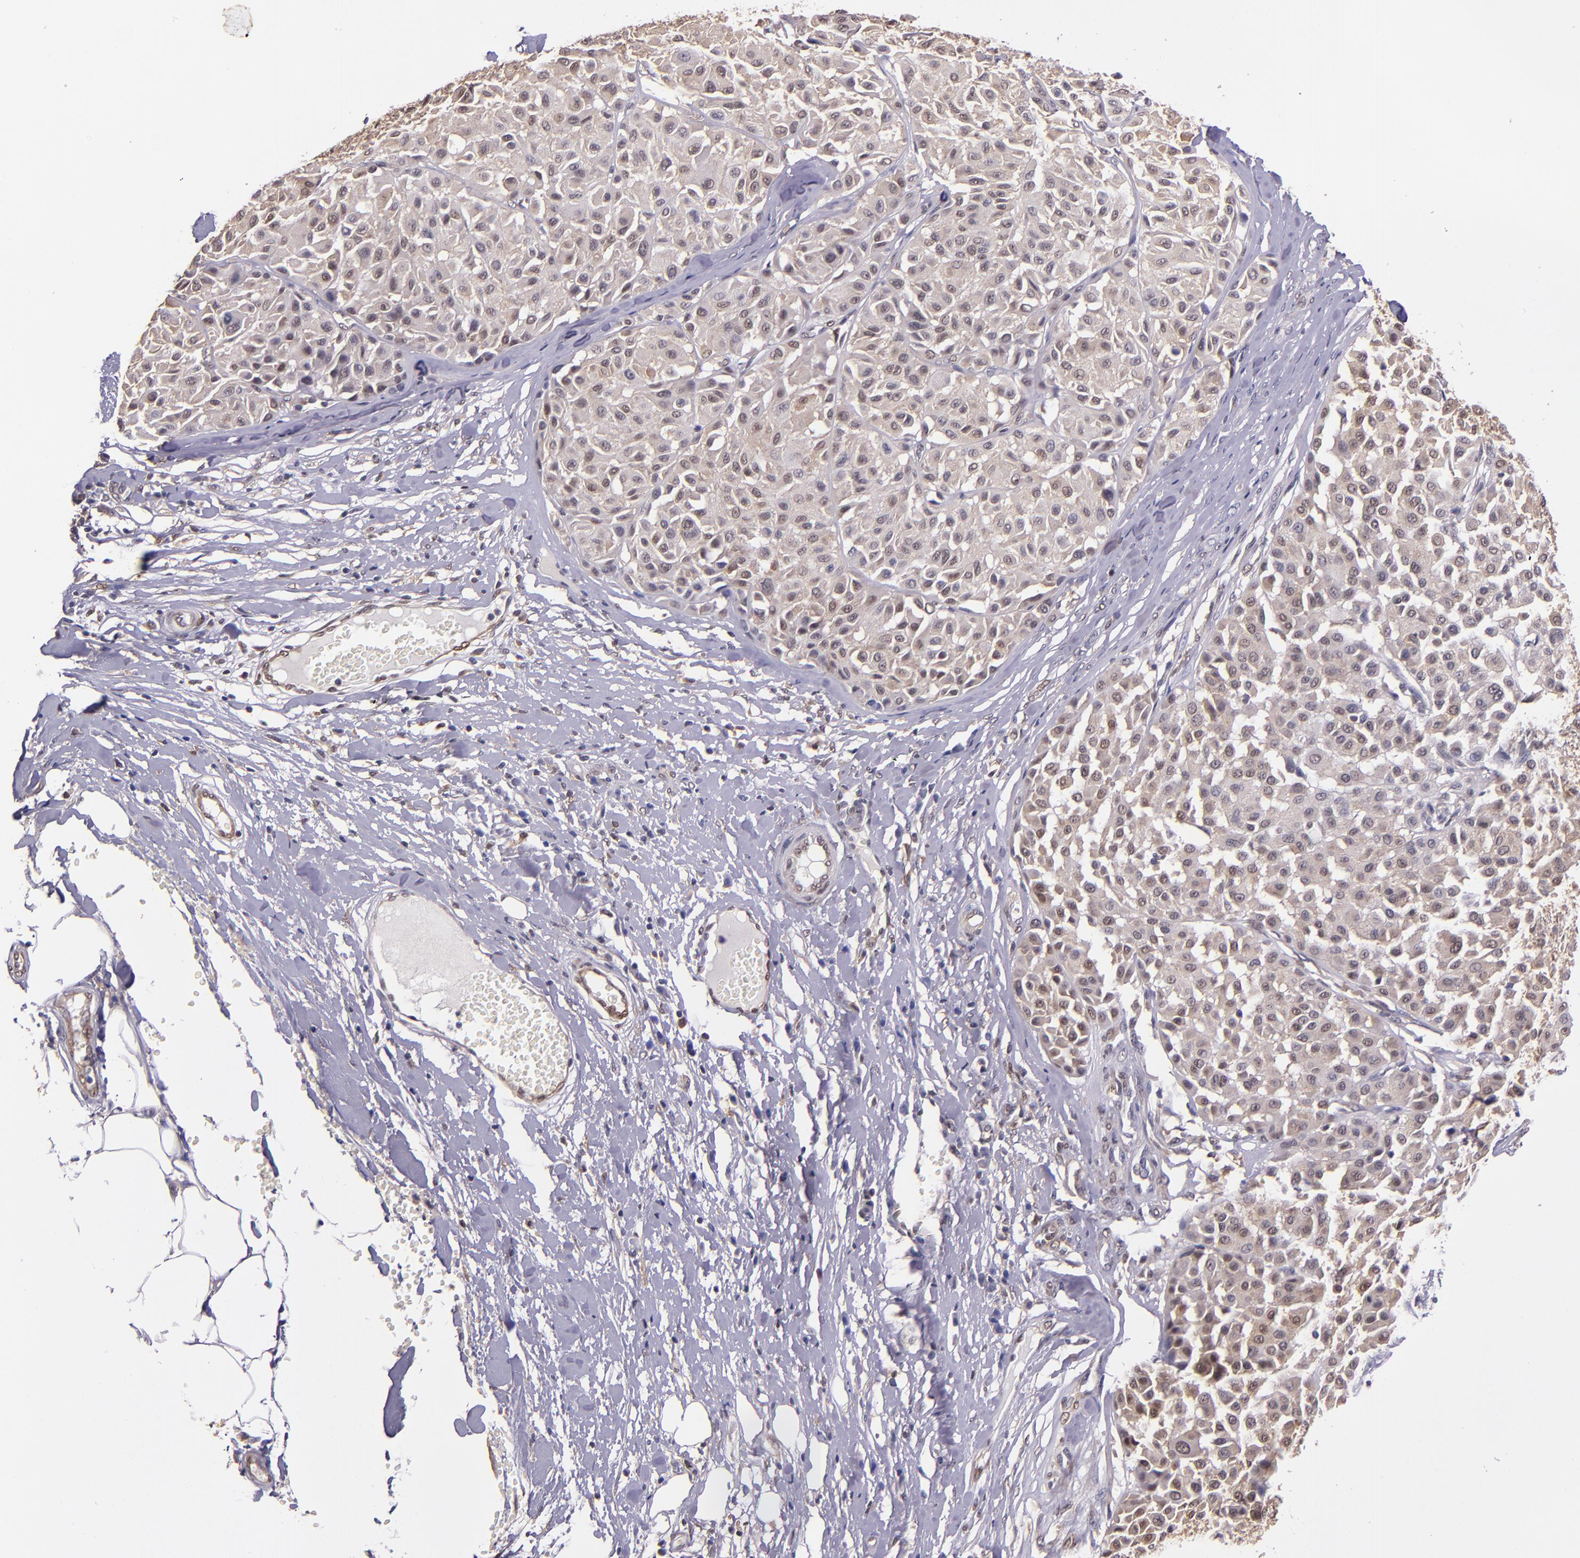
{"staining": {"intensity": "weak", "quantity": ">75%", "location": "cytoplasmic/membranous,nuclear"}, "tissue": "melanoma", "cell_type": "Tumor cells", "image_type": "cancer", "snomed": [{"axis": "morphology", "description": "Malignant melanoma, Metastatic site"}, {"axis": "topography", "description": "Soft tissue"}], "caption": "Protein analysis of malignant melanoma (metastatic site) tissue exhibits weak cytoplasmic/membranous and nuclear positivity in approximately >75% of tumor cells.", "gene": "STAT6", "patient": {"sex": "male", "age": 41}}